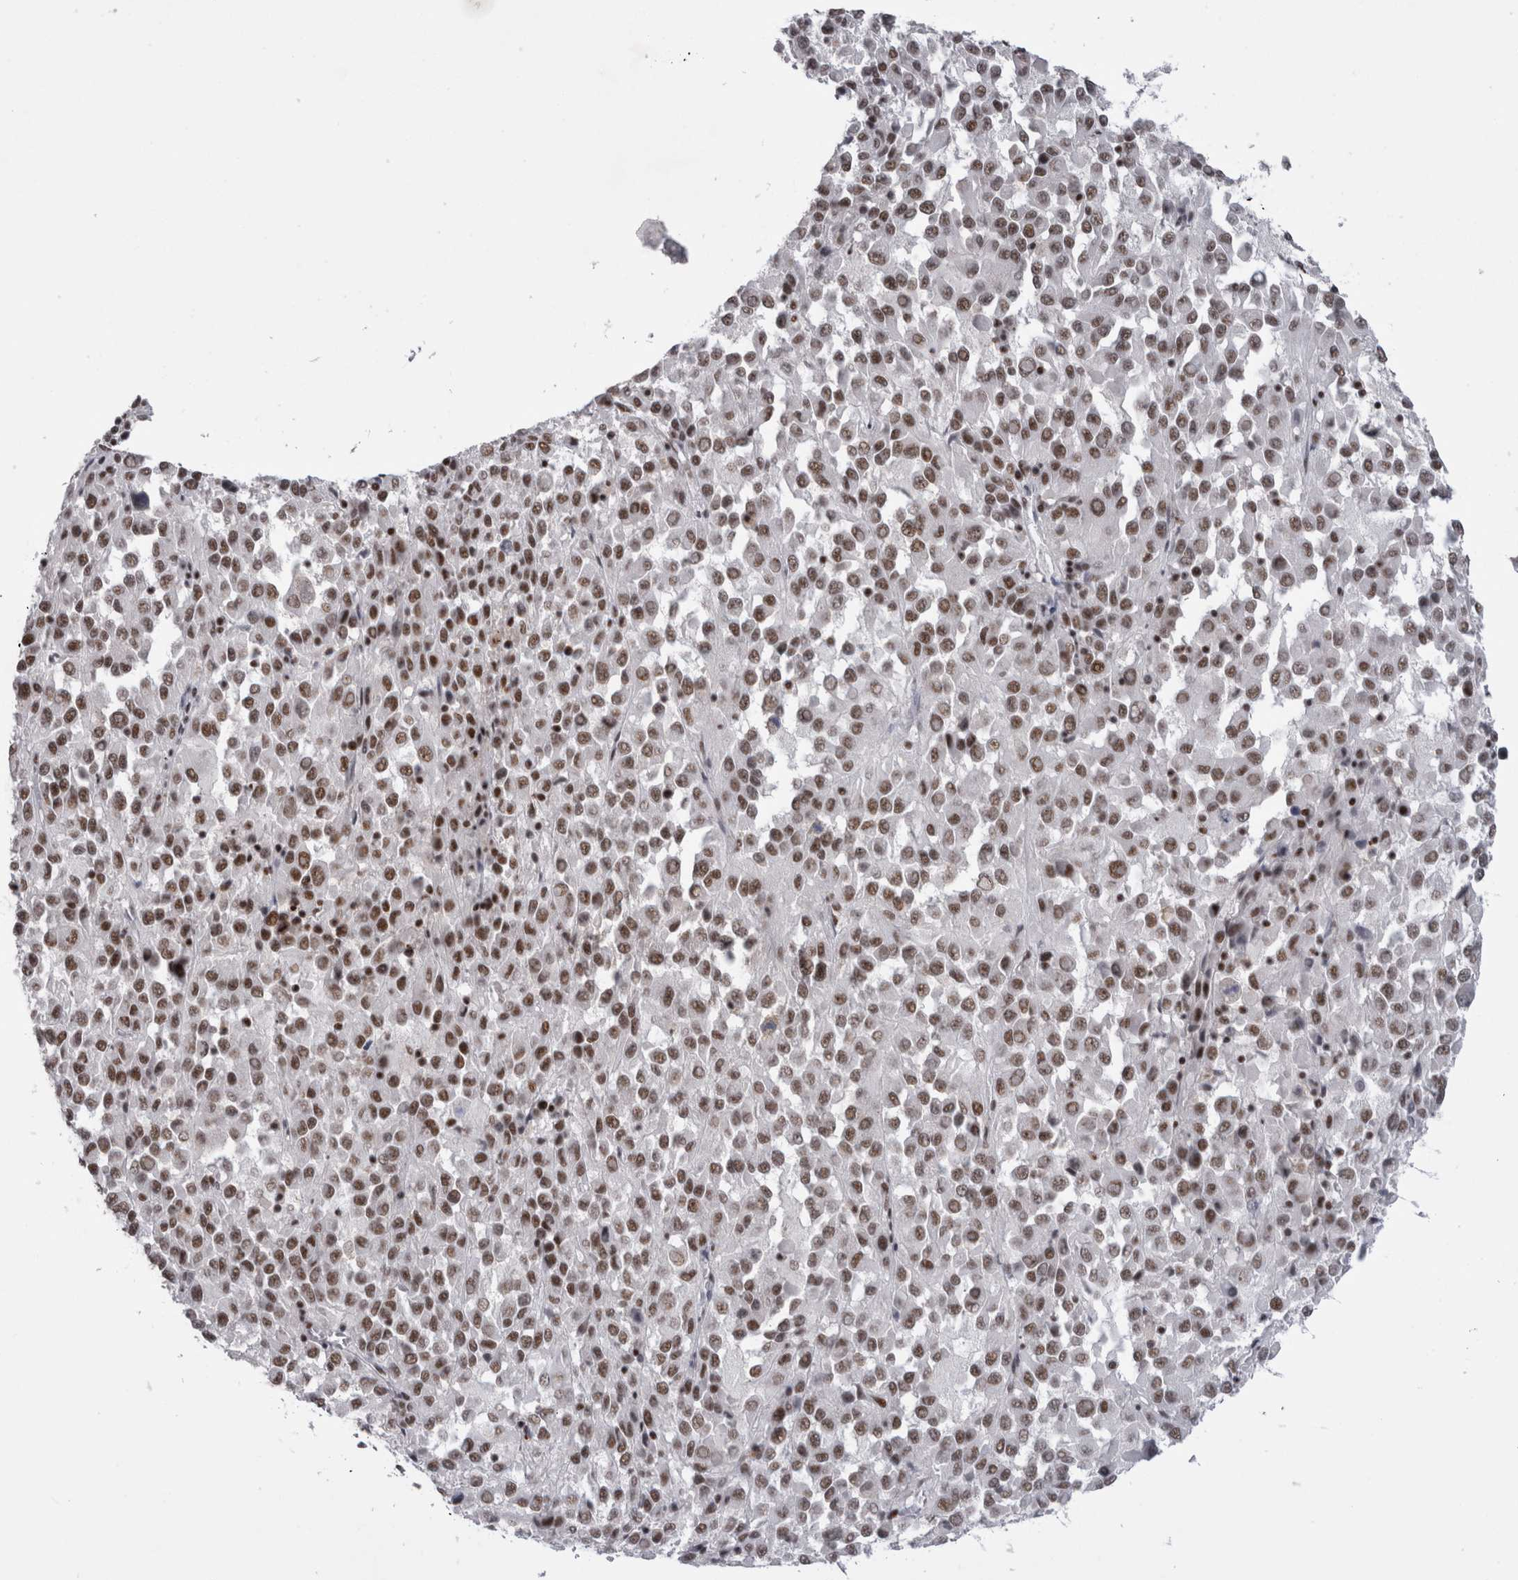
{"staining": {"intensity": "moderate", "quantity": ">75%", "location": "nuclear"}, "tissue": "melanoma", "cell_type": "Tumor cells", "image_type": "cancer", "snomed": [{"axis": "morphology", "description": "Malignant melanoma, Metastatic site"}, {"axis": "topography", "description": "Lung"}], "caption": "Brown immunohistochemical staining in human malignant melanoma (metastatic site) exhibits moderate nuclear positivity in about >75% of tumor cells. The staining was performed using DAB (3,3'-diaminobenzidine), with brown indicating positive protein expression. Nuclei are stained blue with hematoxylin.", "gene": "CDK11A", "patient": {"sex": "male", "age": 64}}